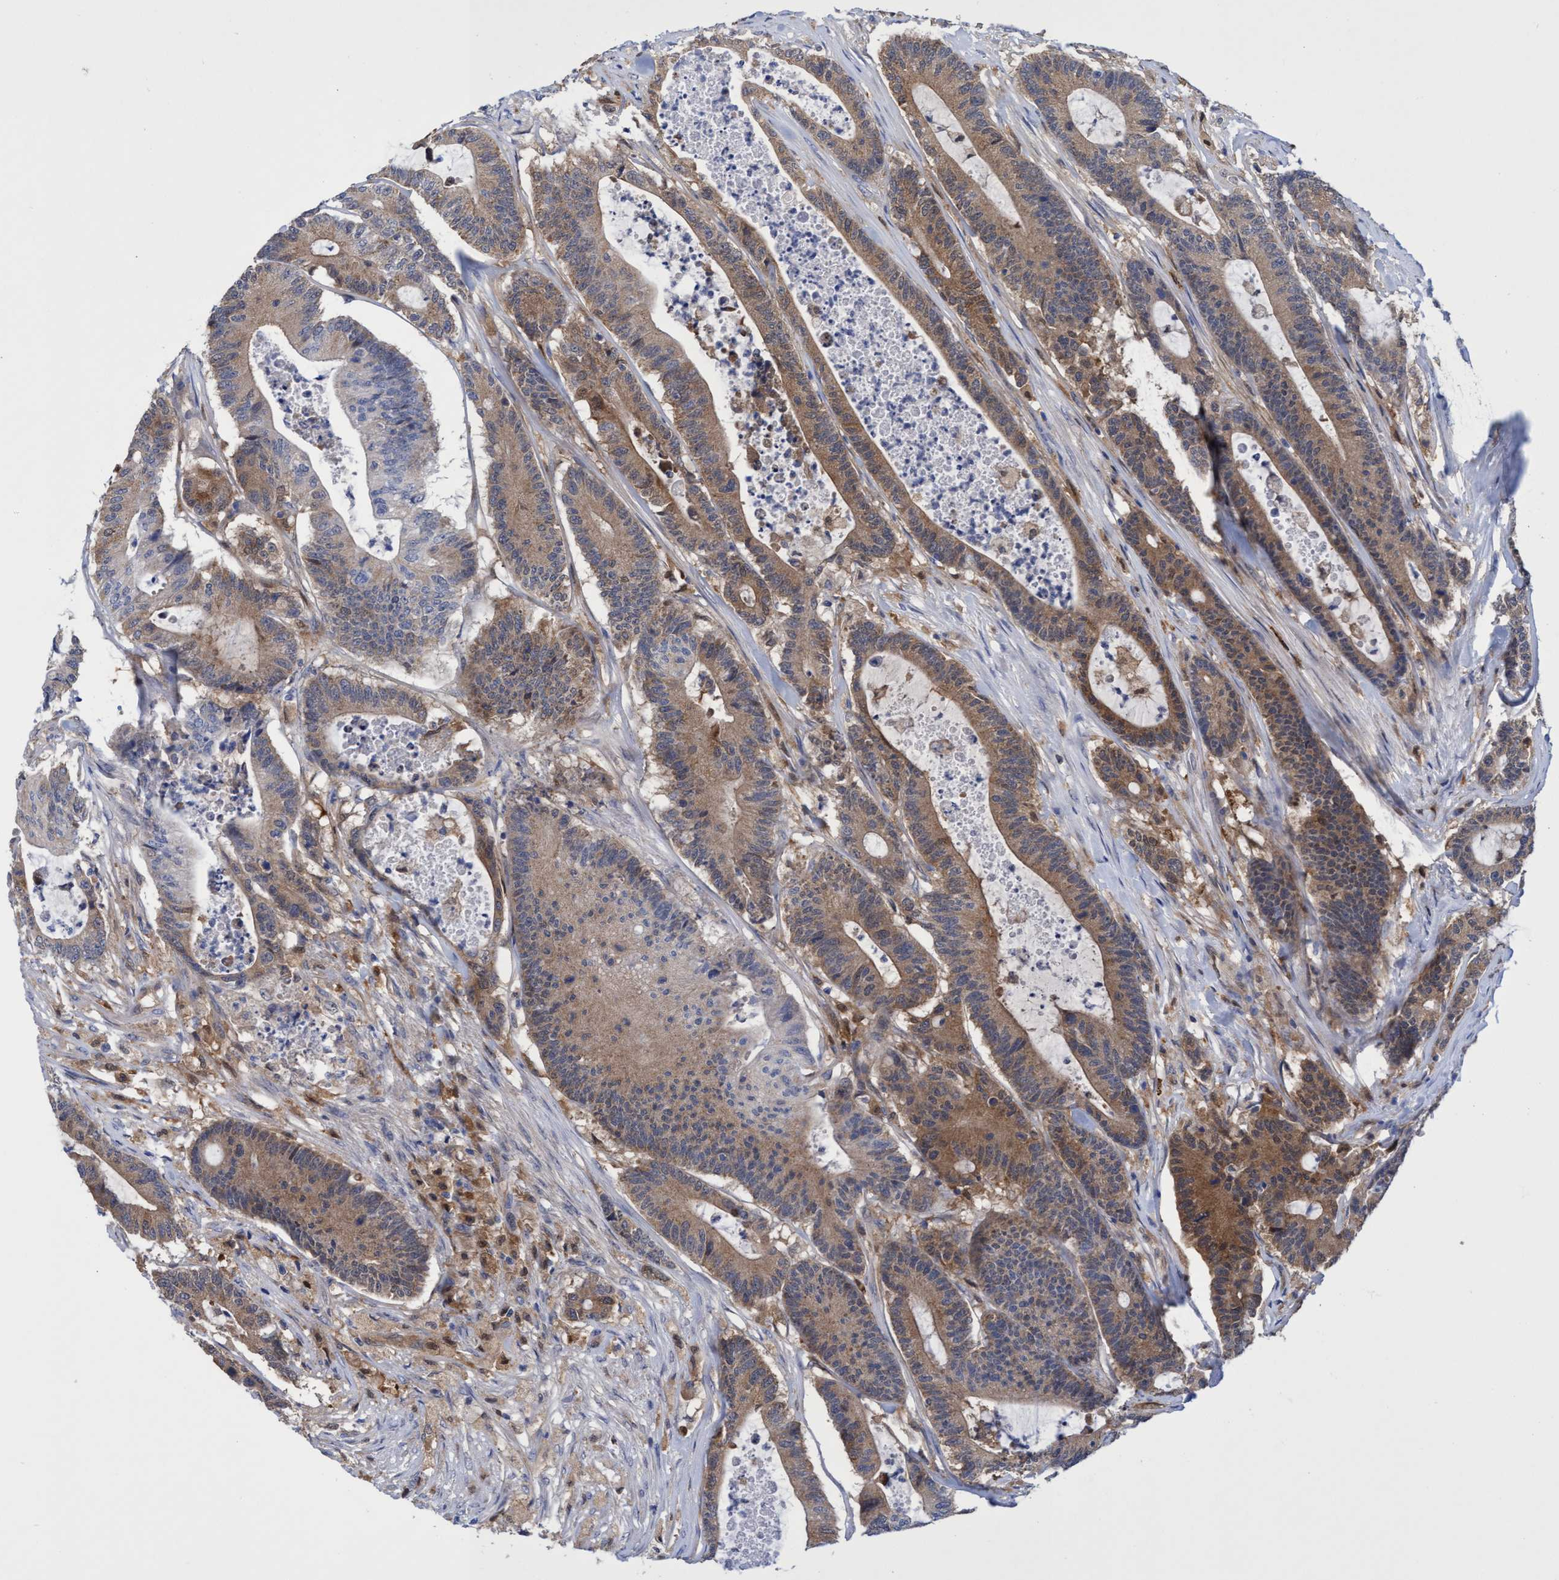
{"staining": {"intensity": "moderate", "quantity": ">75%", "location": "cytoplasmic/membranous"}, "tissue": "colorectal cancer", "cell_type": "Tumor cells", "image_type": "cancer", "snomed": [{"axis": "morphology", "description": "Adenocarcinoma, NOS"}, {"axis": "topography", "description": "Colon"}], "caption": "There is medium levels of moderate cytoplasmic/membranous staining in tumor cells of colorectal cancer (adenocarcinoma), as demonstrated by immunohistochemical staining (brown color).", "gene": "PNPO", "patient": {"sex": "female", "age": 84}}